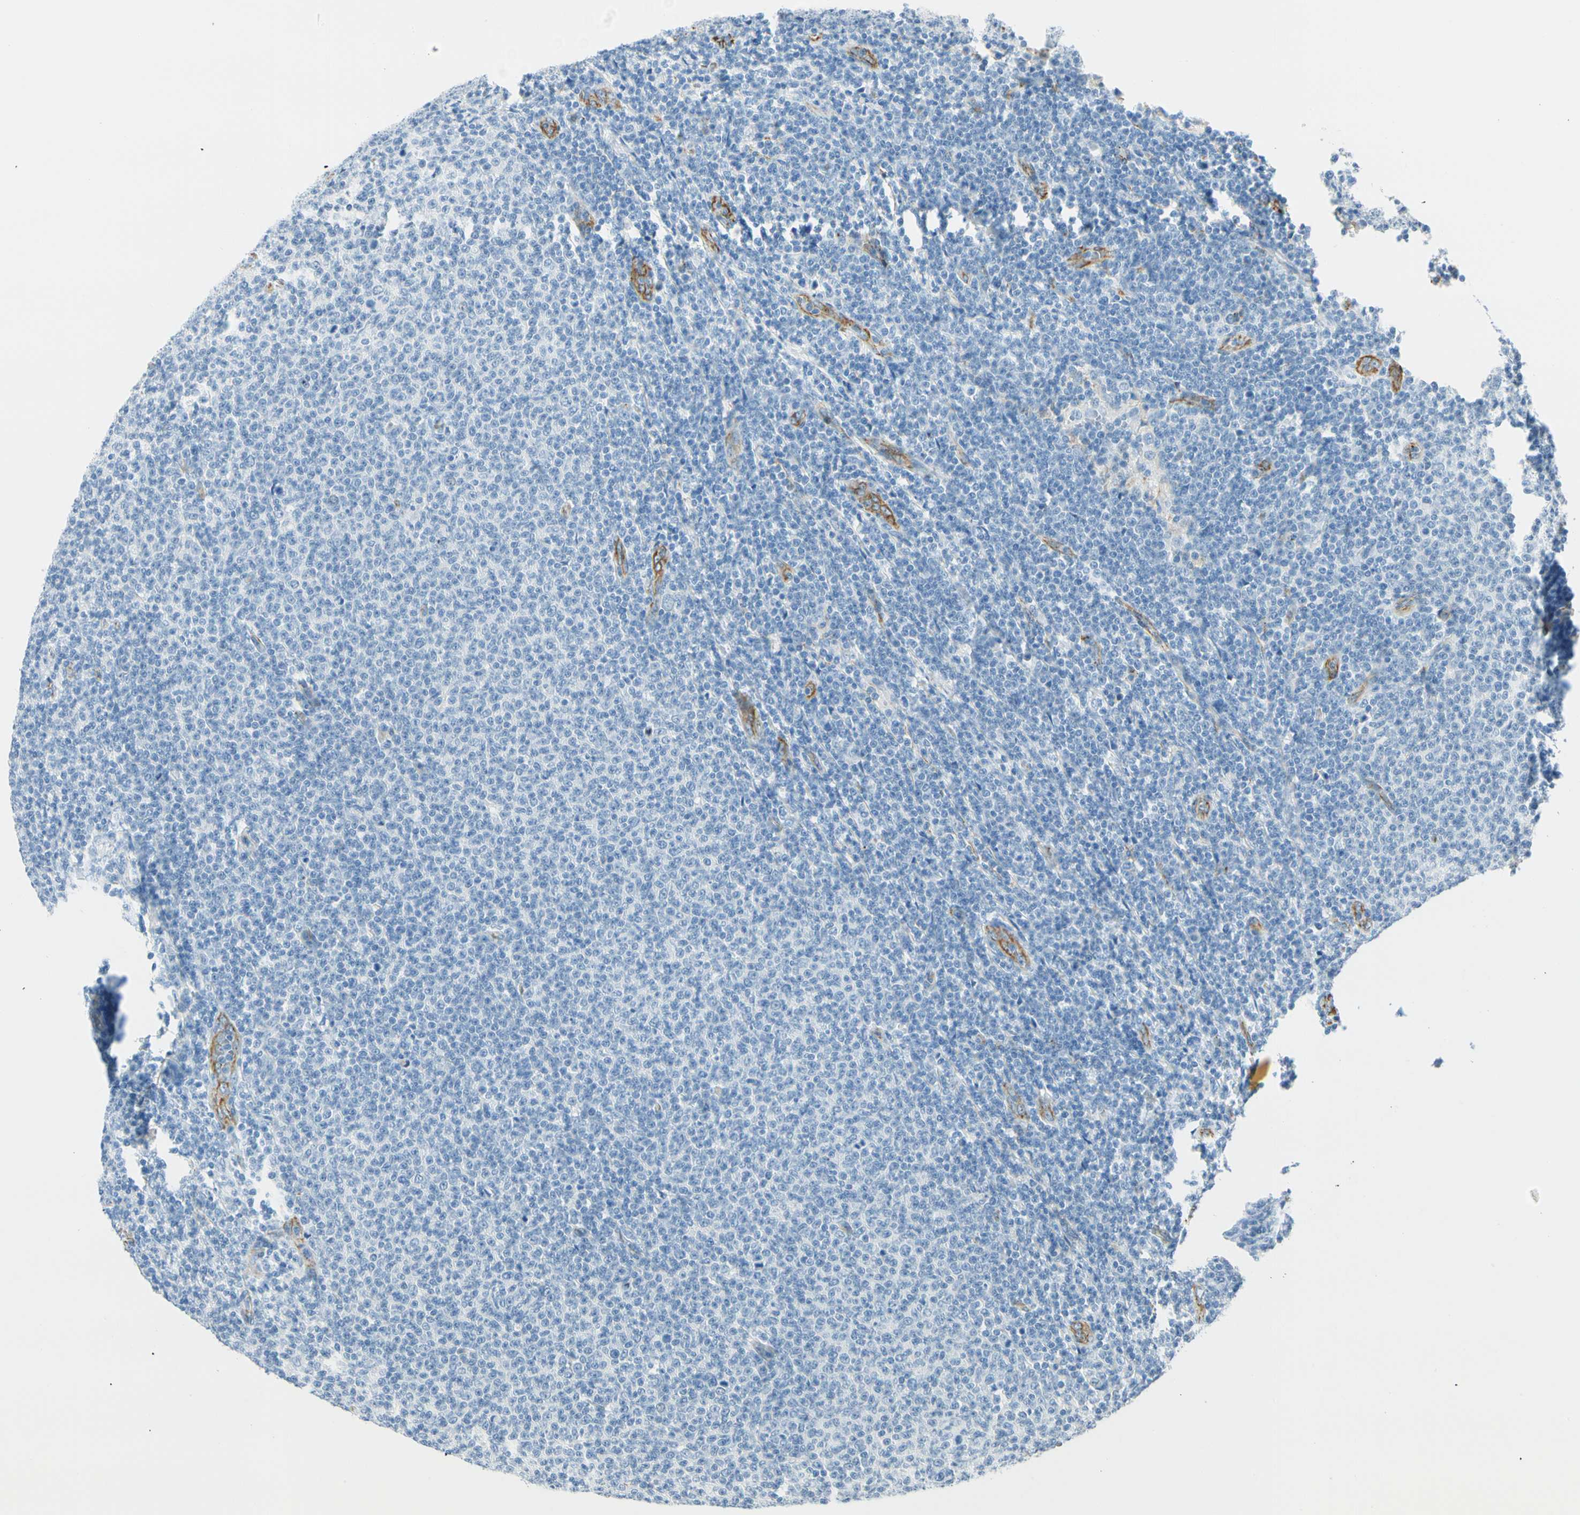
{"staining": {"intensity": "negative", "quantity": "none", "location": "none"}, "tissue": "lymphoma", "cell_type": "Tumor cells", "image_type": "cancer", "snomed": [{"axis": "morphology", "description": "Malignant lymphoma, non-Hodgkin's type, Low grade"}, {"axis": "topography", "description": "Lymph node"}], "caption": "This is a histopathology image of IHC staining of lymphoma, which shows no expression in tumor cells. (DAB (3,3'-diaminobenzidine) IHC visualized using brightfield microscopy, high magnification).", "gene": "VPS9D1", "patient": {"sex": "male", "age": 66}}